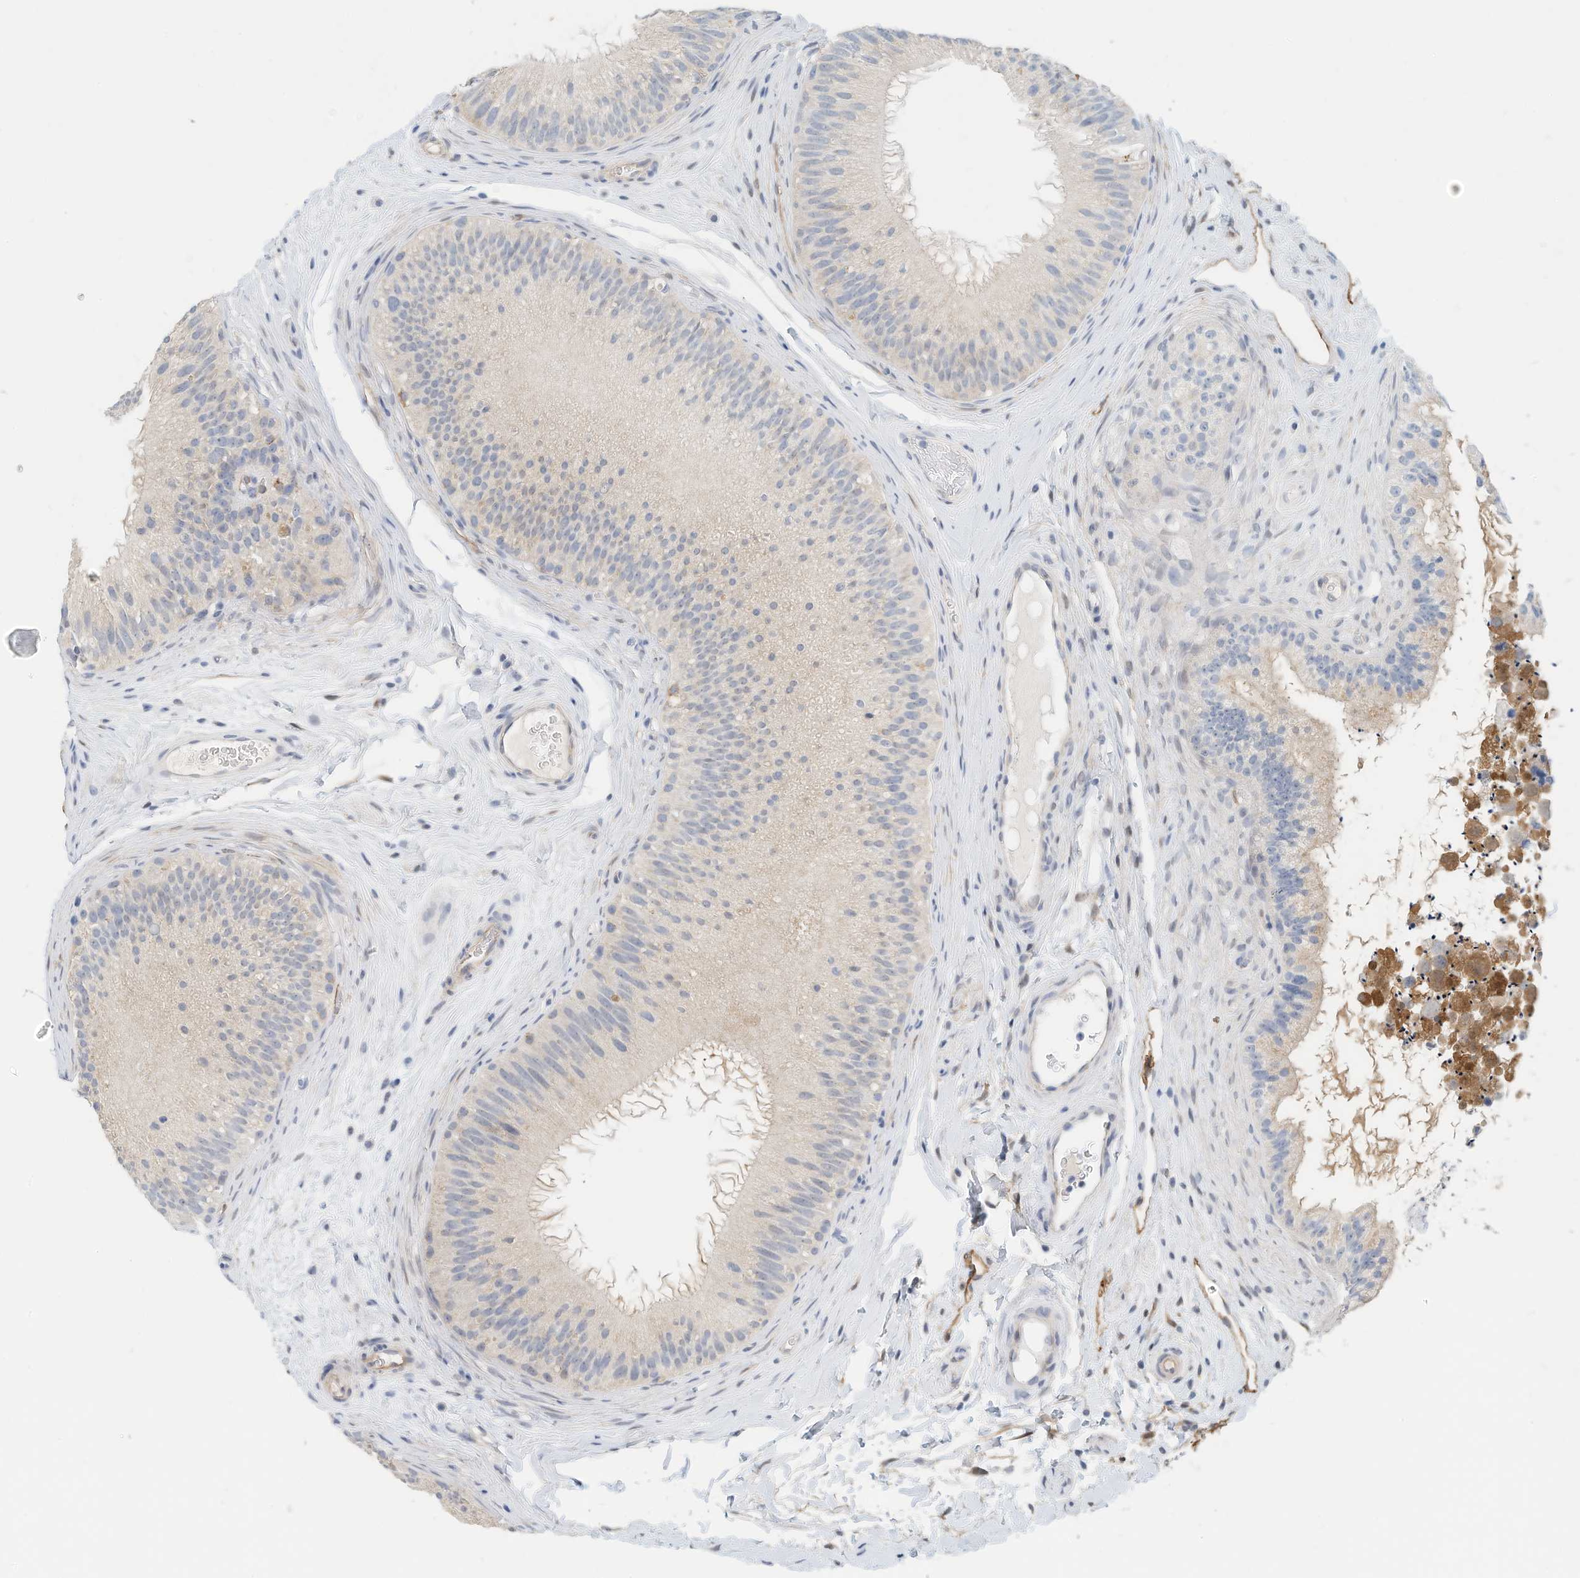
{"staining": {"intensity": "negative", "quantity": "none", "location": "none"}, "tissue": "epididymis", "cell_type": "Glandular cells", "image_type": "normal", "snomed": [{"axis": "morphology", "description": "Normal tissue, NOS"}, {"axis": "topography", "description": "Epididymis"}], "caption": "IHC micrograph of normal epididymis: epididymis stained with DAB exhibits no significant protein expression in glandular cells.", "gene": "ARHGAP28", "patient": {"sex": "male", "age": 45}}